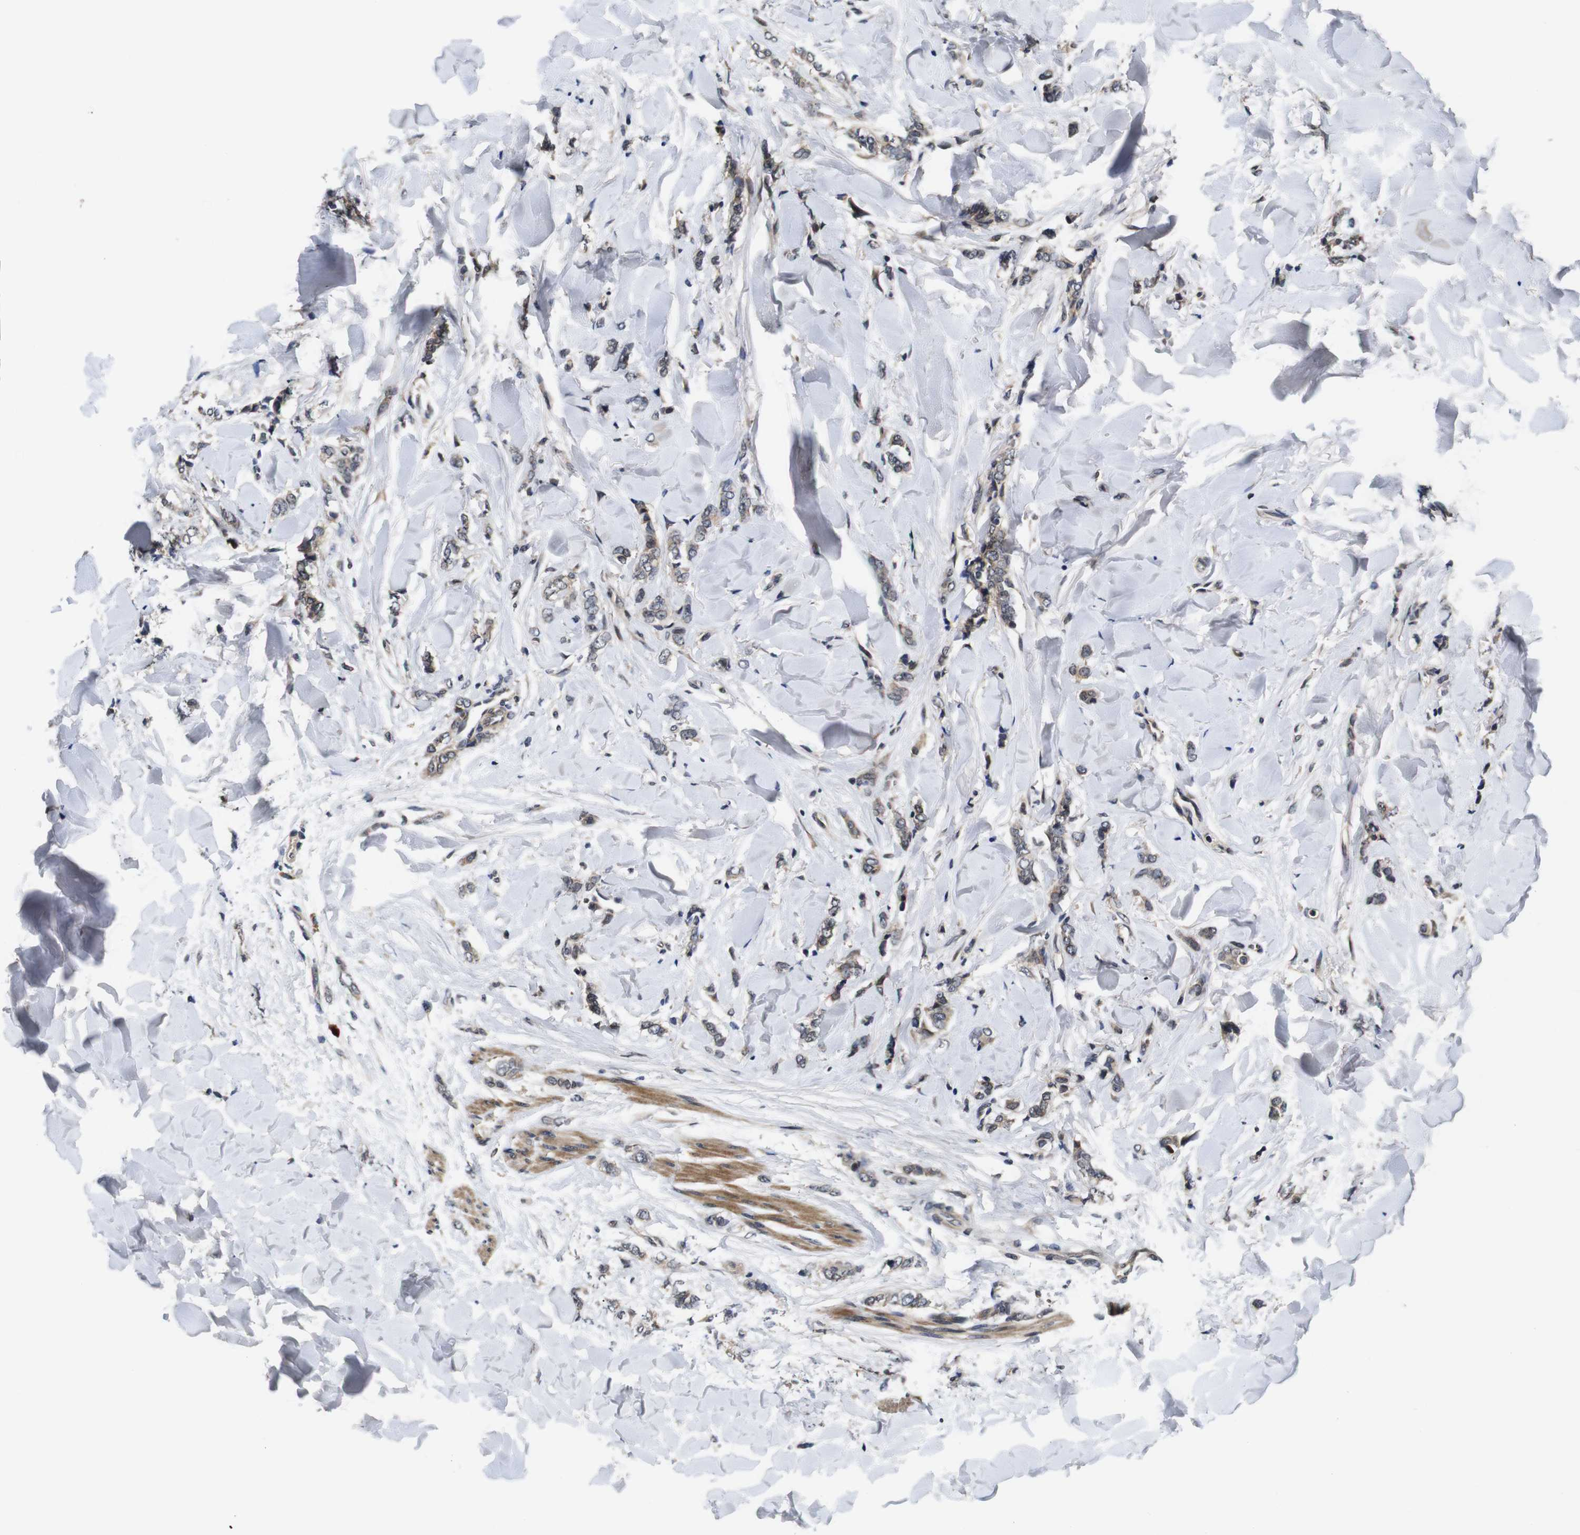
{"staining": {"intensity": "weak", "quantity": ">75%", "location": "cytoplasmic/membranous"}, "tissue": "breast cancer", "cell_type": "Tumor cells", "image_type": "cancer", "snomed": [{"axis": "morphology", "description": "Lobular carcinoma"}, {"axis": "topography", "description": "Skin"}, {"axis": "topography", "description": "Breast"}], "caption": "This photomicrograph demonstrates breast lobular carcinoma stained with immunohistochemistry (IHC) to label a protein in brown. The cytoplasmic/membranous of tumor cells show weak positivity for the protein. Nuclei are counter-stained blue.", "gene": "ZBTB46", "patient": {"sex": "female", "age": 46}}